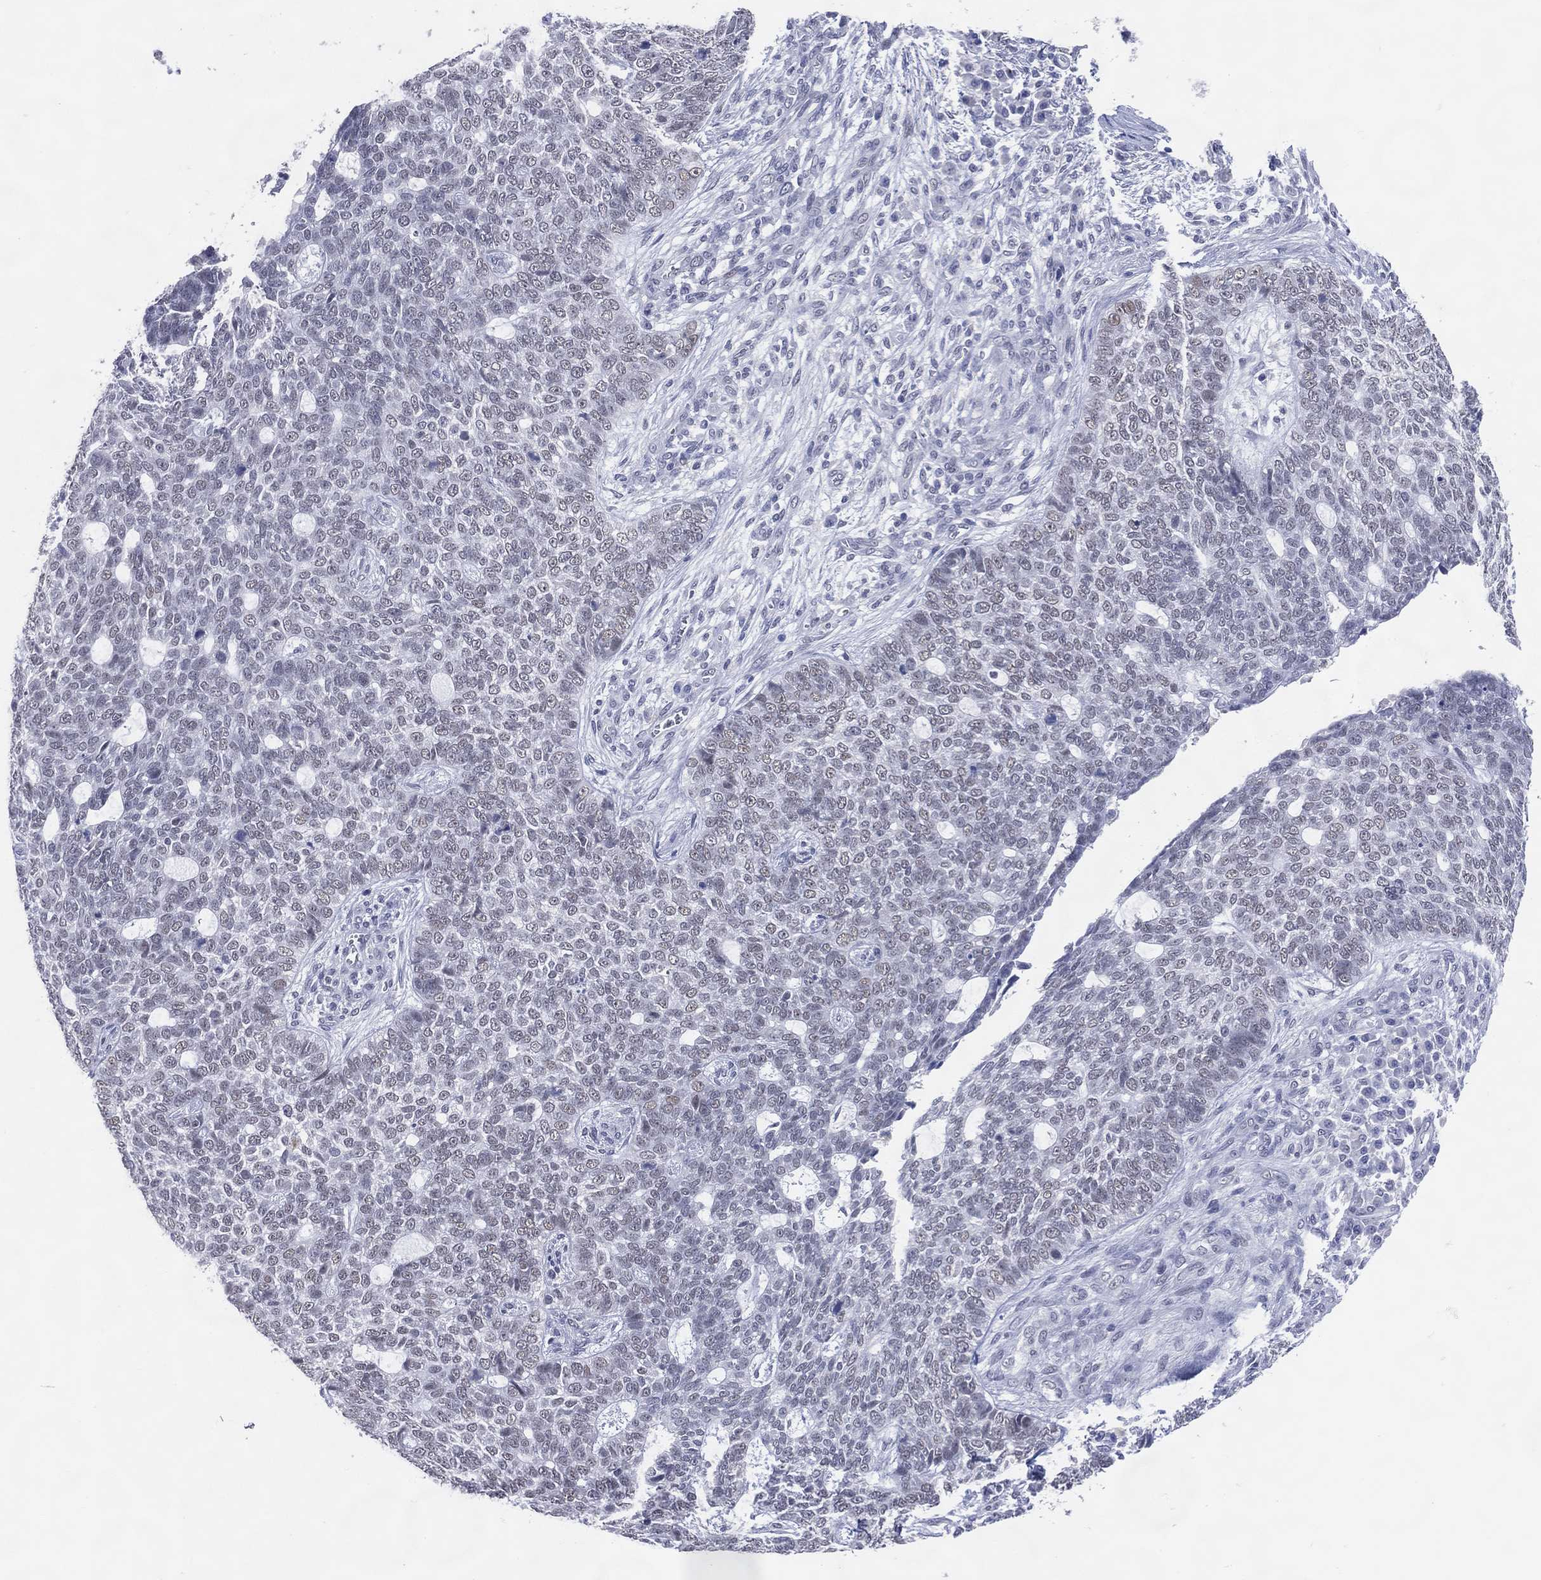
{"staining": {"intensity": "negative", "quantity": "none", "location": "none"}, "tissue": "skin cancer", "cell_type": "Tumor cells", "image_type": "cancer", "snomed": [{"axis": "morphology", "description": "Basal cell carcinoma"}, {"axis": "topography", "description": "Skin"}], "caption": "Immunohistochemistry (IHC) micrograph of neoplastic tissue: human skin basal cell carcinoma stained with DAB (3,3'-diaminobenzidine) displays no significant protein expression in tumor cells.", "gene": "CFAP58", "patient": {"sex": "female", "age": 69}}